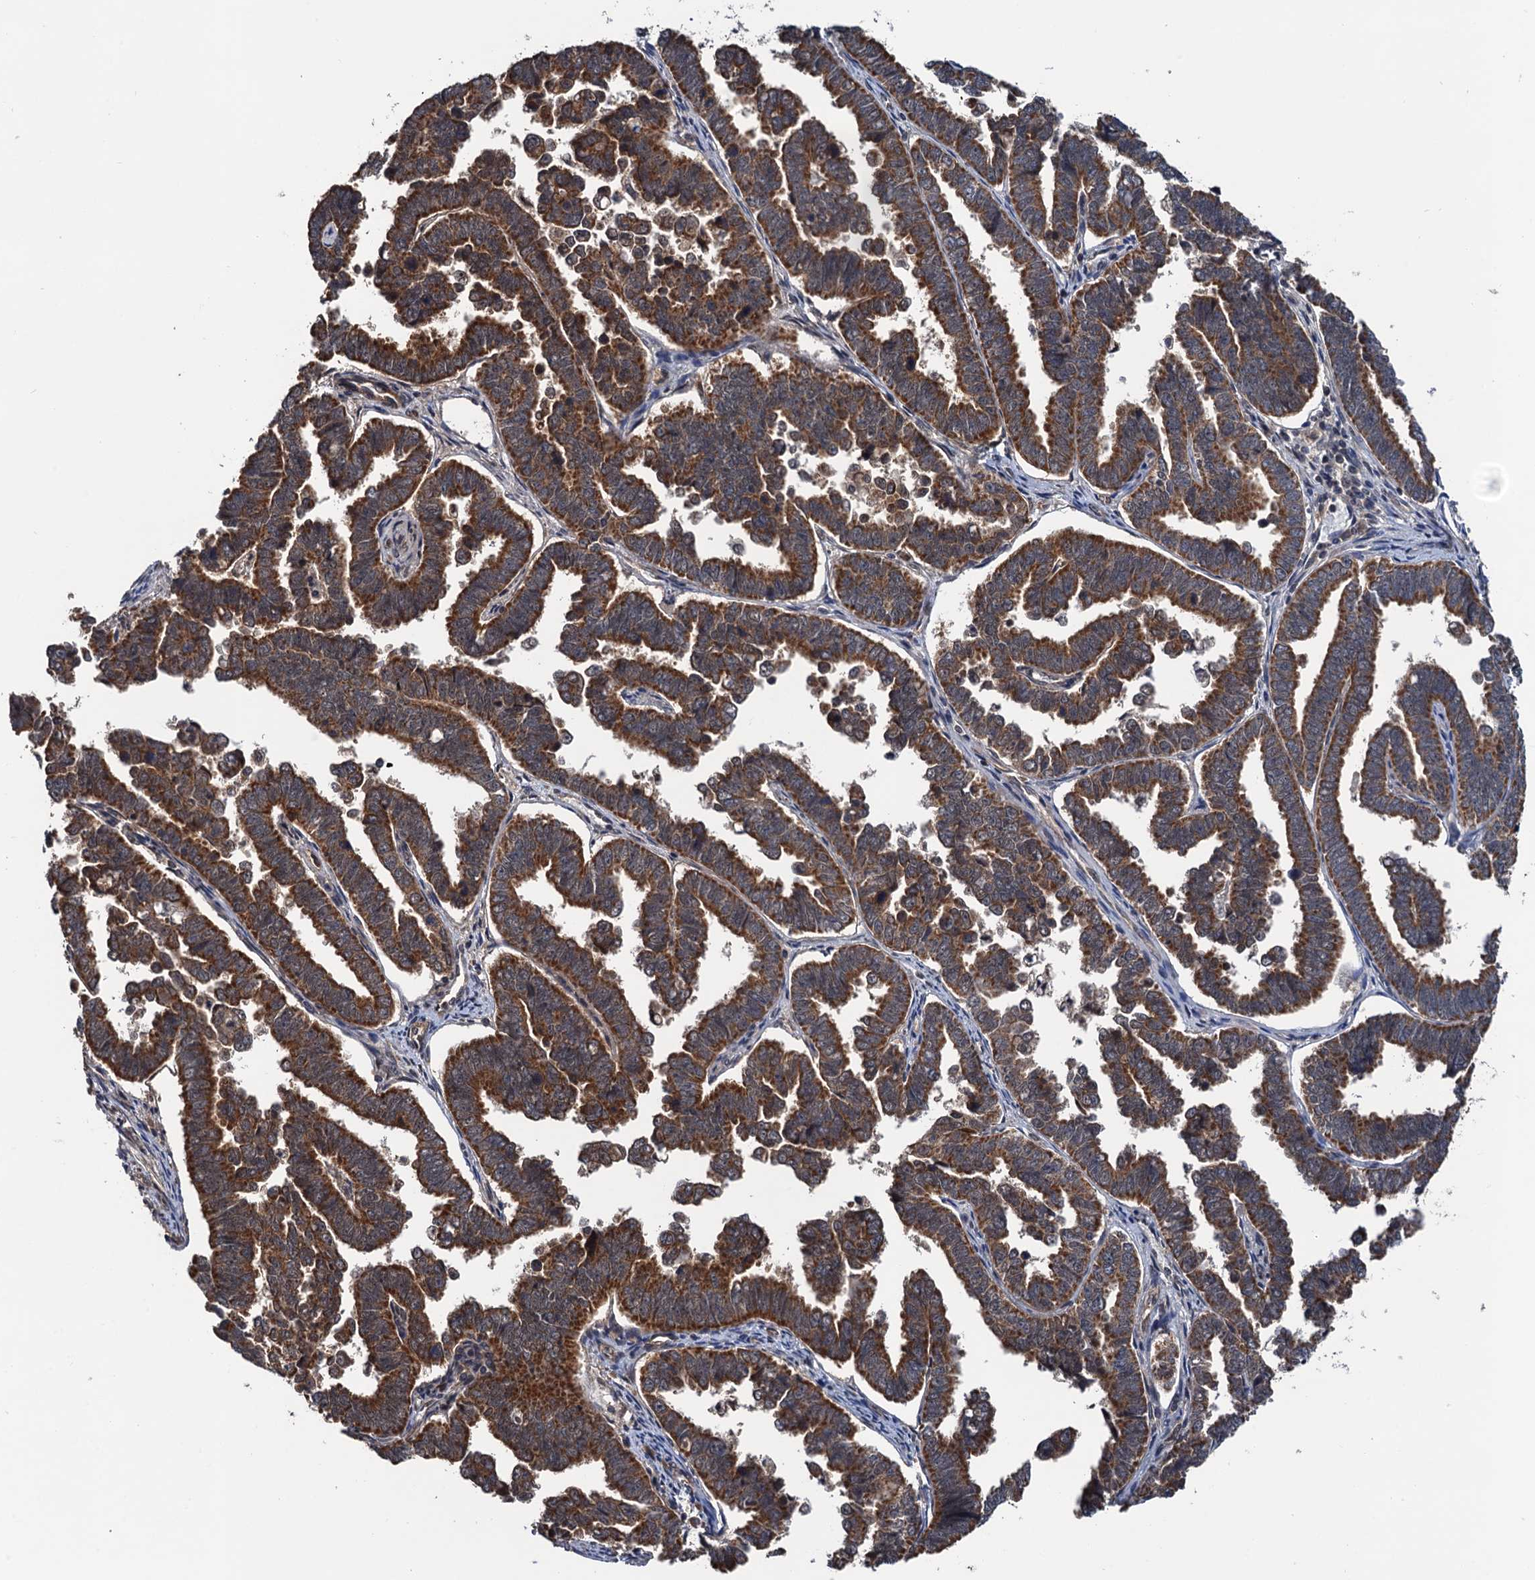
{"staining": {"intensity": "strong", "quantity": ">75%", "location": "cytoplasmic/membranous"}, "tissue": "endometrial cancer", "cell_type": "Tumor cells", "image_type": "cancer", "snomed": [{"axis": "morphology", "description": "Adenocarcinoma, NOS"}, {"axis": "topography", "description": "Endometrium"}], "caption": "Immunohistochemical staining of endometrial adenocarcinoma exhibits high levels of strong cytoplasmic/membranous positivity in approximately >75% of tumor cells. Using DAB (brown) and hematoxylin (blue) stains, captured at high magnification using brightfield microscopy.", "gene": "NAA16", "patient": {"sex": "female", "age": 75}}